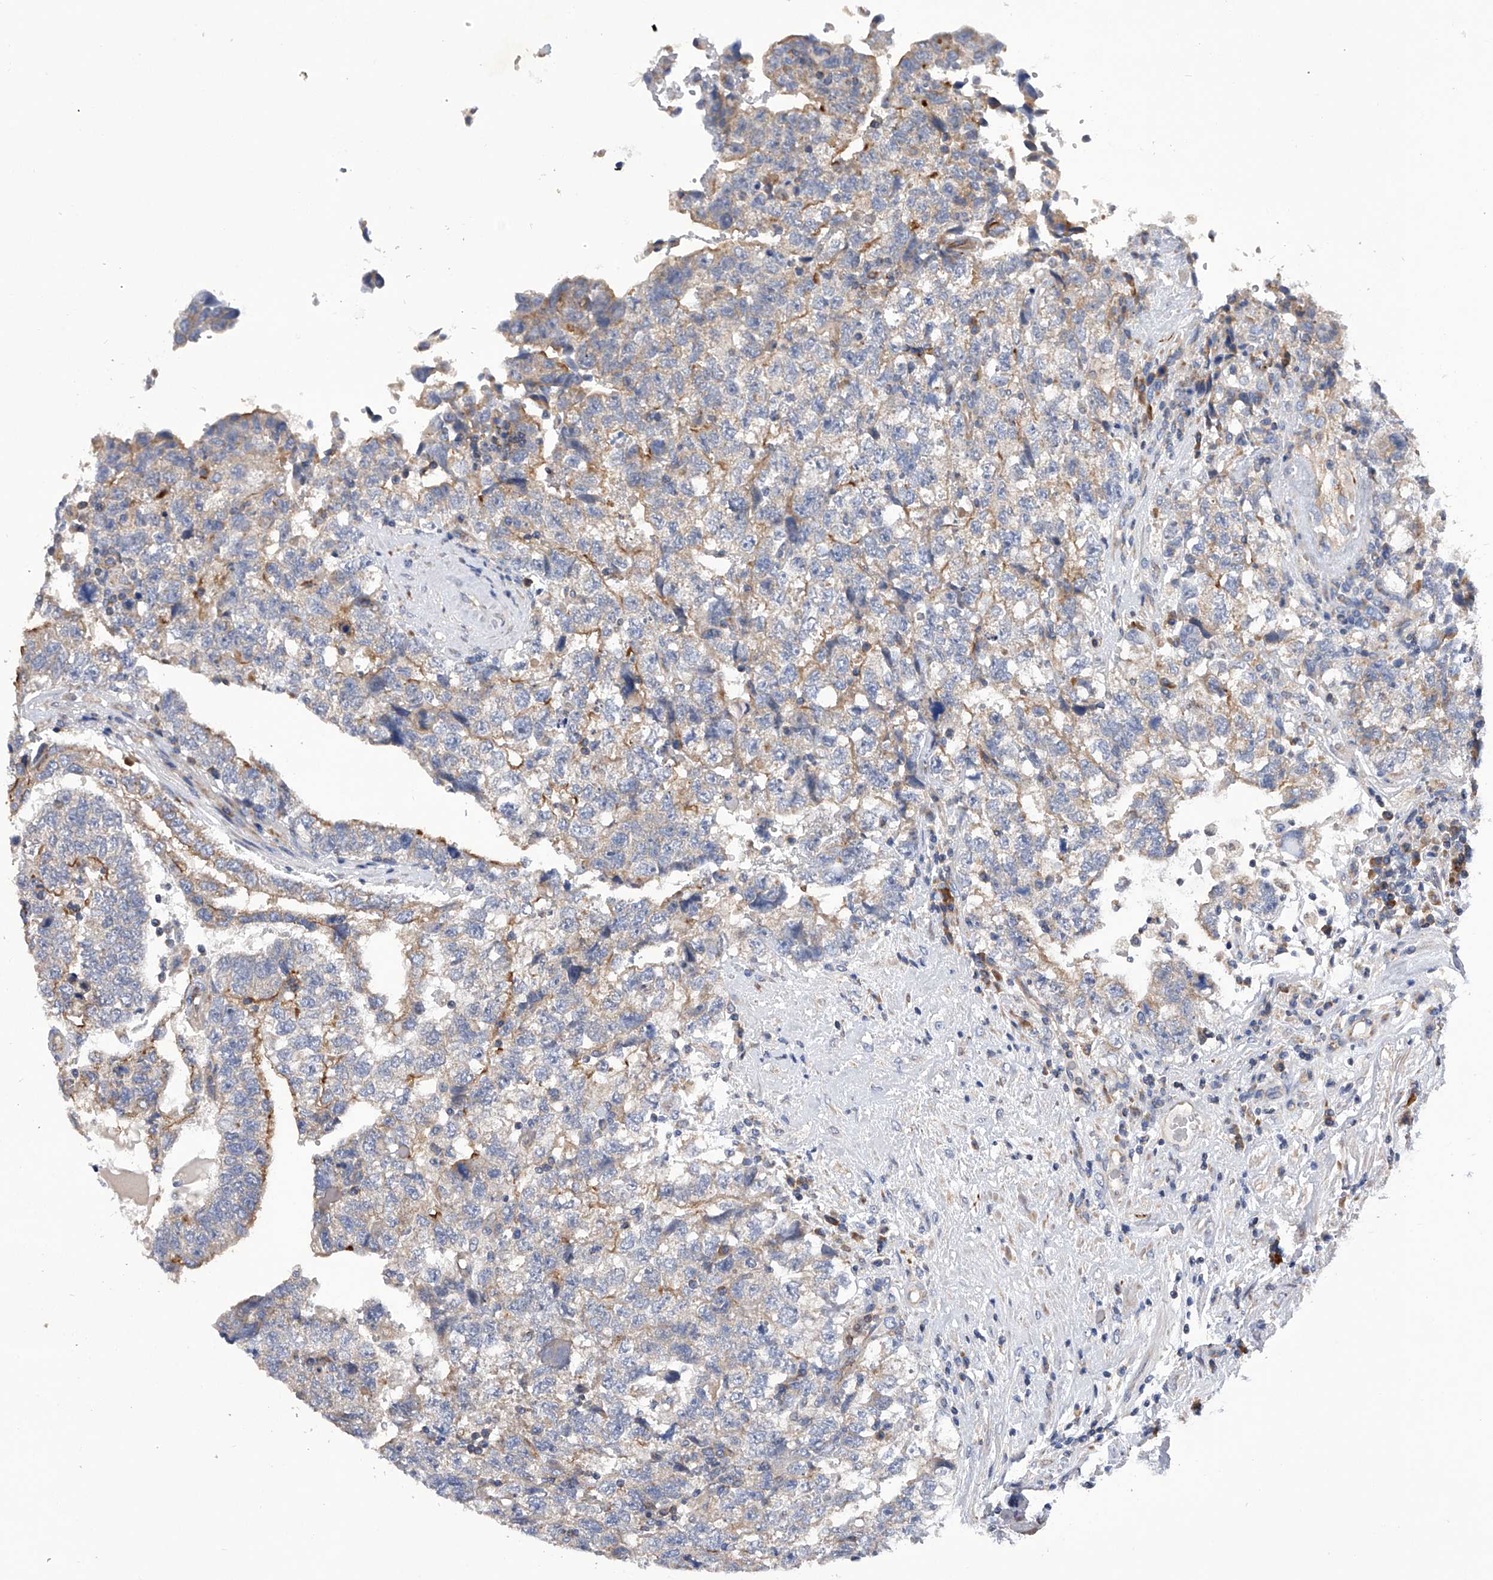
{"staining": {"intensity": "moderate", "quantity": "<25%", "location": "cytoplasmic/membranous"}, "tissue": "testis cancer", "cell_type": "Tumor cells", "image_type": "cancer", "snomed": [{"axis": "morphology", "description": "Carcinoma, Embryonal, NOS"}, {"axis": "topography", "description": "Testis"}], "caption": "A low amount of moderate cytoplasmic/membranous staining is present in approximately <25% of tumor cells in testis cancer tissue. The staining was performed using DAB to visualize the protein expression in brown, while the nuclei were stained in blue with hematoxylin (Magnification: 20x).", "gene": "MLYCD", "patient": {"sex": "male", "age": 36}}